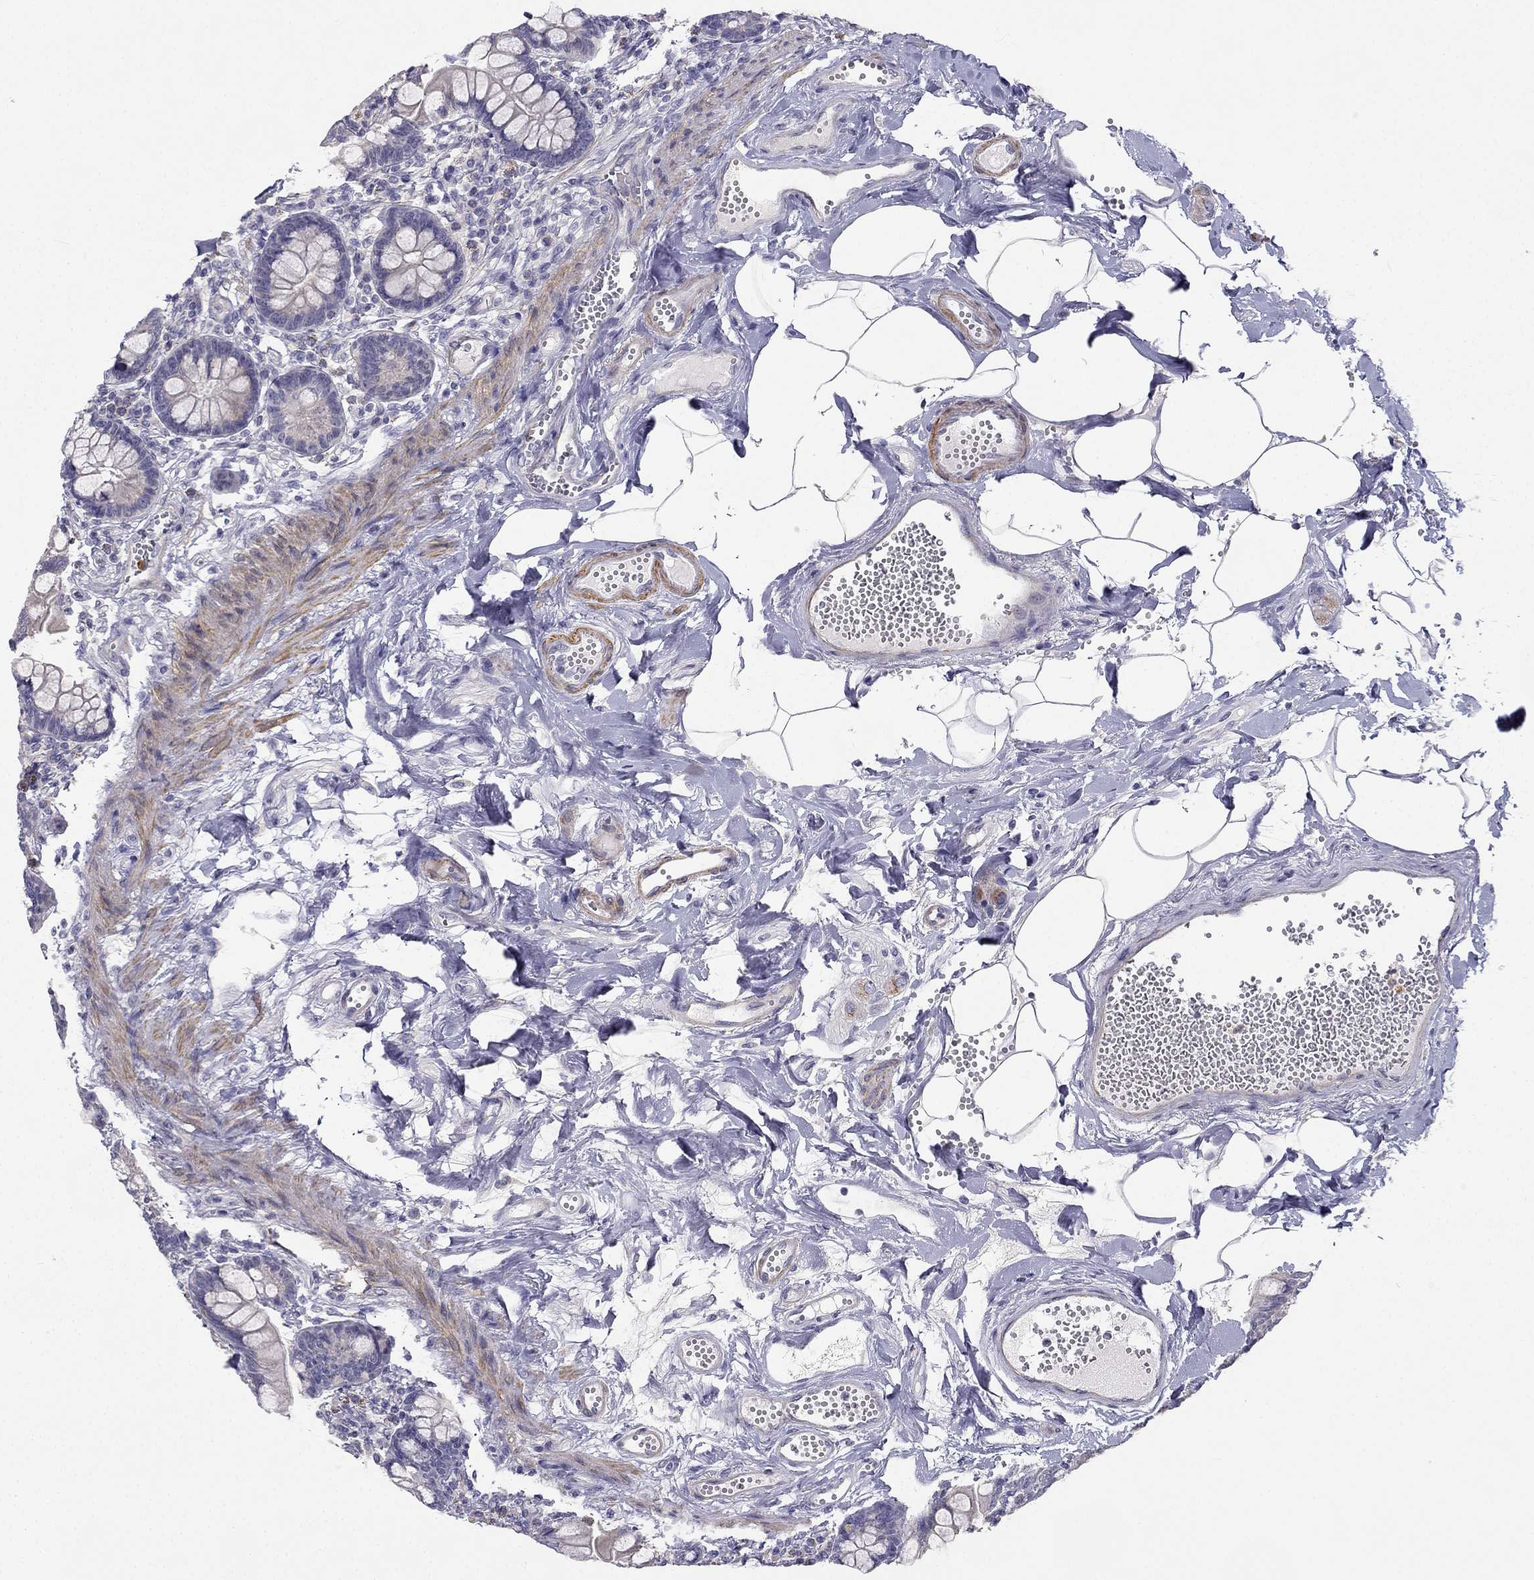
{"staining": {"intensity": "negative", "quantity": "none", "location": "none"}, "tissue": "small intestine", "cell_type": "Glandular cells", "image_type": "normal", "snomed": [{"axis": "morphology", "description": "Normal tissue, NOS"}, {"axis": "topography", "description": "Small intestine"}], "caption": "Image shows no protein expression in glandular cells of unremarkable small intestine.", "gene": "C16orf89", "patient": {"sex": "female", "age": 56}}